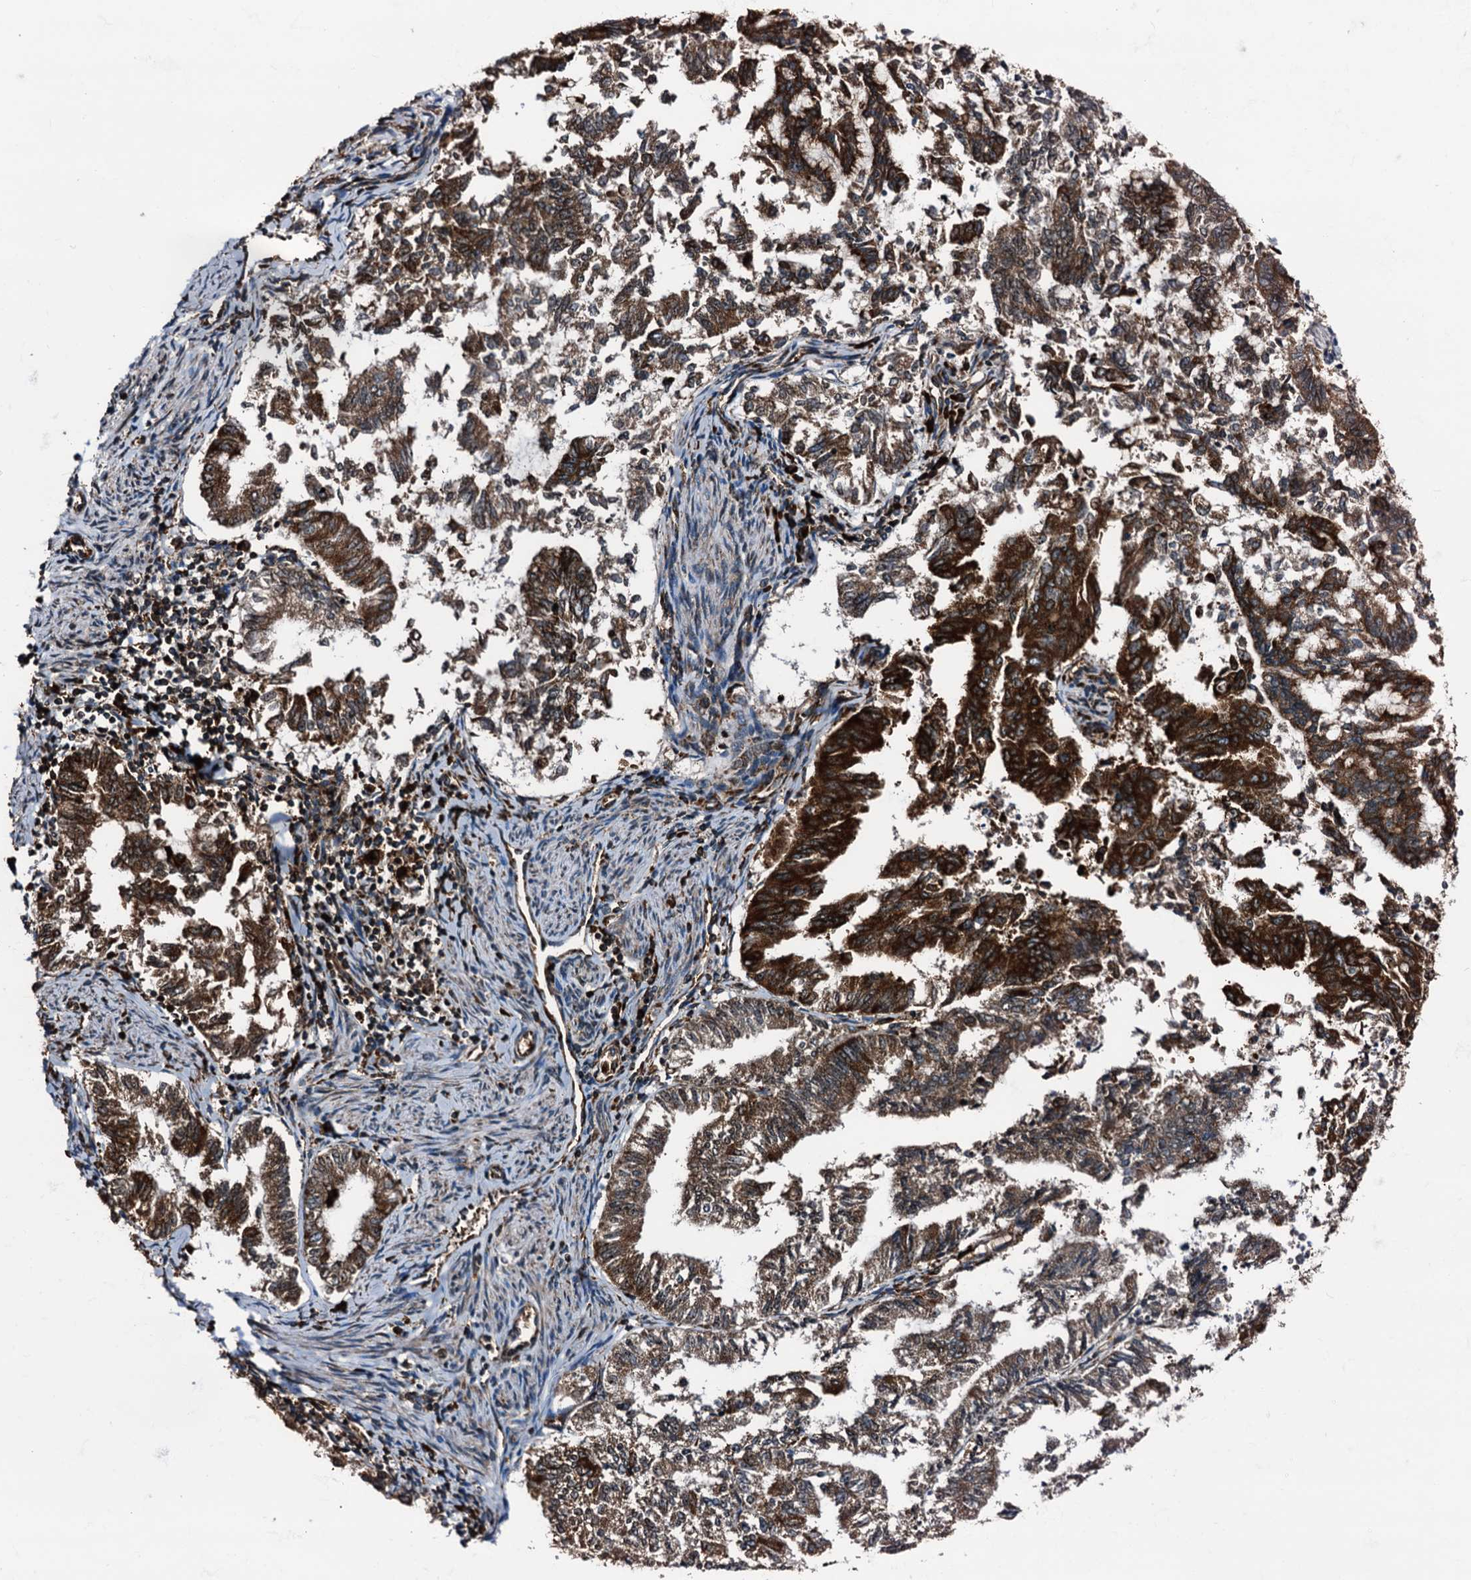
{"staining": {"intensity": "strong", "quantity": ">75%", "location": "cytoplasmic/membranous"}, "tissue": "endometrial cancer", "cell_type": "Tumor cells", "image_type": "cancer", "snomed": [{"axis": "morphology", "description": "Adenocarcinoma, NOS"}, {"axis": "topography", "description": "Endometrium"}], "caption": "Endometrial cancer (adenocarcinoma) stained for a protein (brown) exhibits strong cytoplasmic/membranous positive positivity in approximately >75% of tumor cells.", "gene": "ATP2C1", "patient": {"sex": "female", "age": 79}}